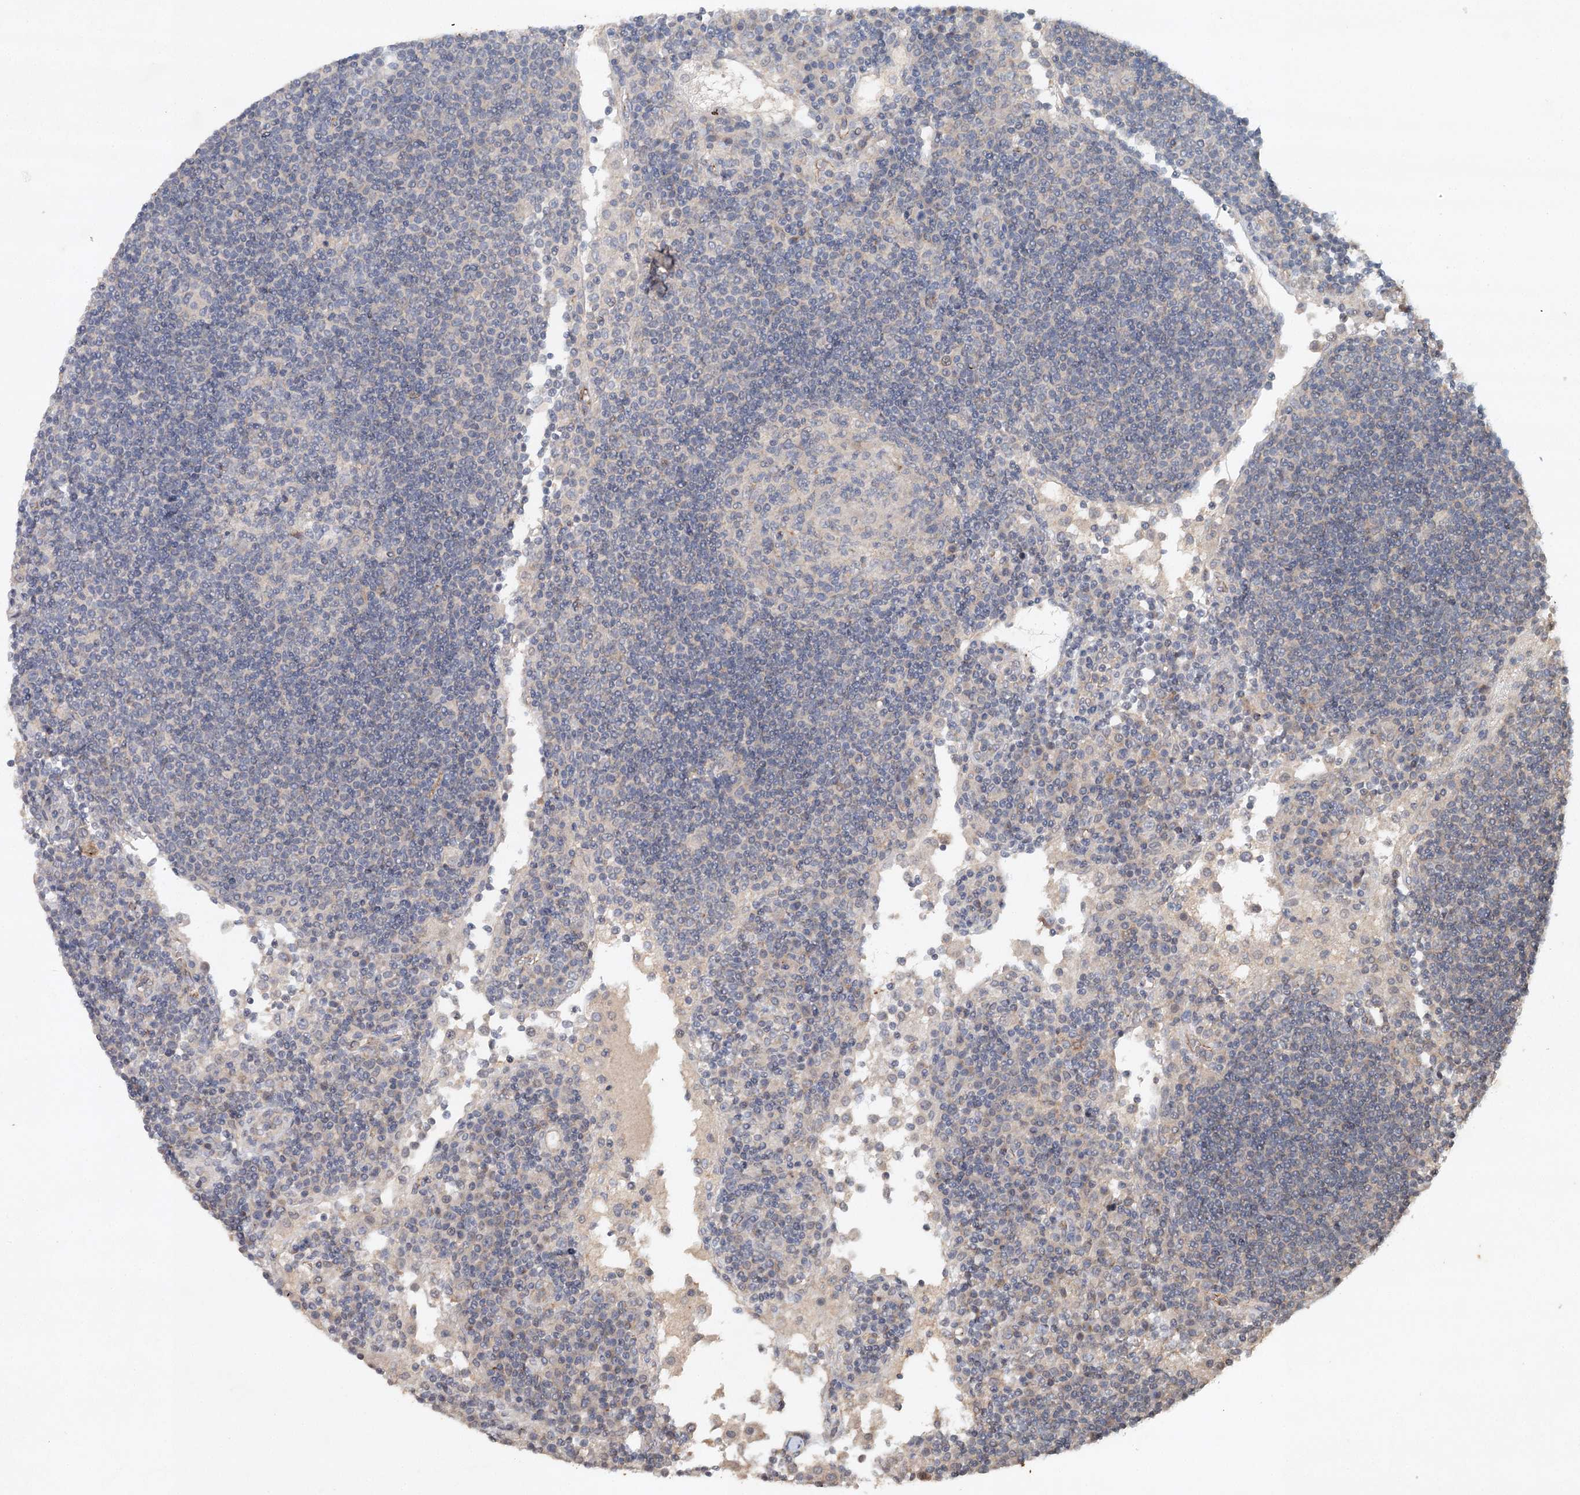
{"staining": {"intensity": "negative", "quantity": "none", "location": "none"}, "tissue": "lymph node", "cell_type": "Germinal center cells", "image_type": "normal", "snomed": [{"axis": "morphology", "description": "Normal tissue, NOS"}, {"axis": "topography", "description": "Lymph node"}], "caption": "This is an immunohistochemistry photomicrograph of unremarkable human lymph node. There is no positivity in germinal center cells.", "gene": "SYNPO", "patient": {"sex": "female", "age": 53}}